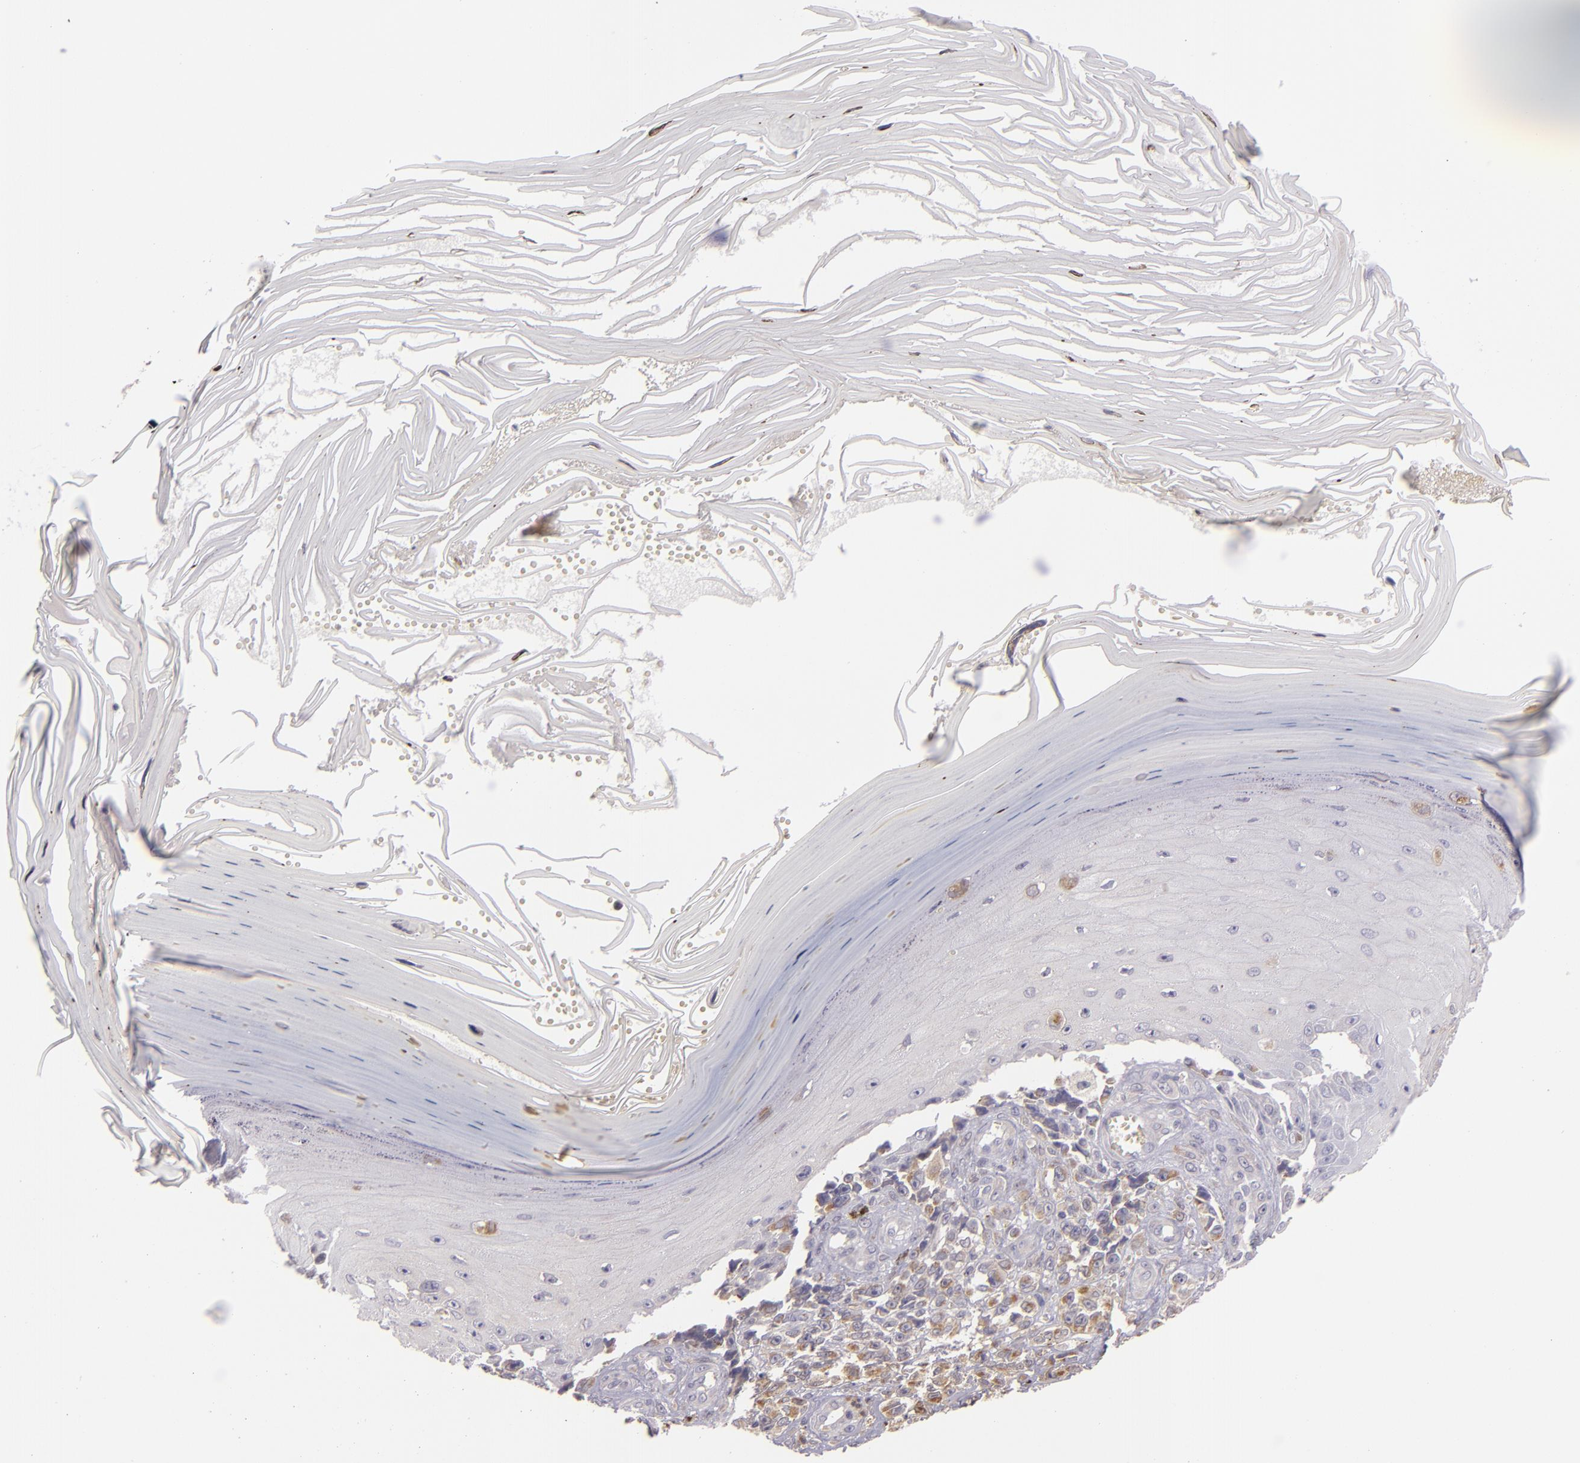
{"staining": {"intensity": "weak", "quantity": "25%-75%", "location": "cytoplasmic/membranous"}, "tissue": "melanoma", "cell_type": "Tumor cells", "image_type": "cancer", "snomed": [{"axis": "morphology", "description": "Malignant melanoma, NOS"}, {"axis": "topography", "description": "Skin"}], "caption": "Malignant melanoma stained for a protein (brown) reveals weak cytoplasmic/membranous positive staining in approximately 25%-75% of tumor cells.", "gene": "FHIT", "patient": {"sex": "female", "age": 82}}